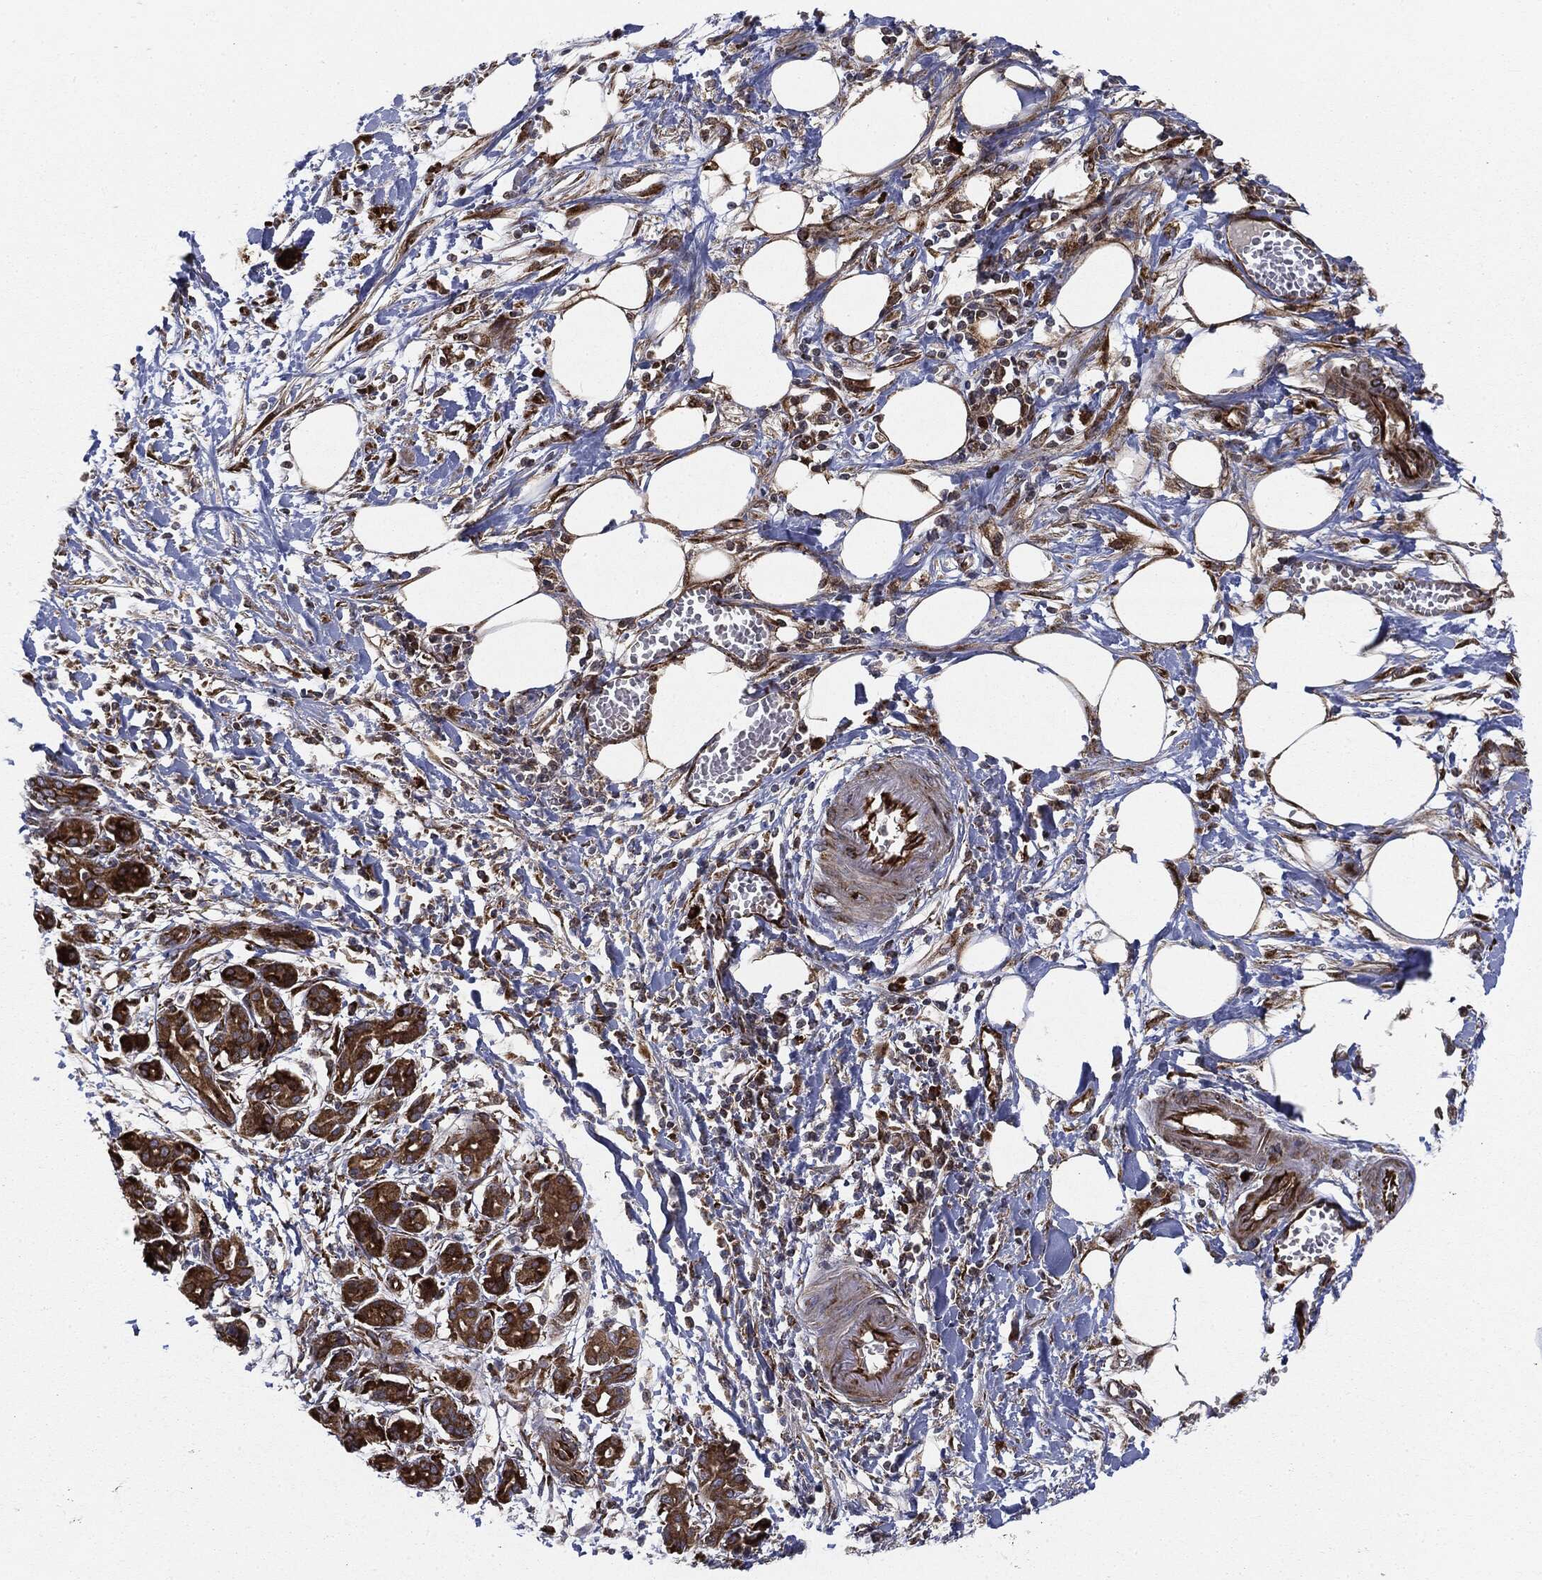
{"staining": {"intensity": "strong", "quantity": ">75%", "location": "cytoplasmic/membranous"}, "tissue": "pancreatic cancer", "cell_type": "Tumor cells", "image_type": "cancer", "snomed": [{"axis": "morphology", "description": "Adenocarcinoma, NOS"}, {"axis": "topography", "description": "Pancreas"}], "caption": "Adenocarcinoma (pancreatic) stained for a protein (brown) displays strong cytoplasmic/membranous positive staining in about >75% of tumor cells.", "gene": "CYLD", "patient": {"sex": "male", "age": 72}}